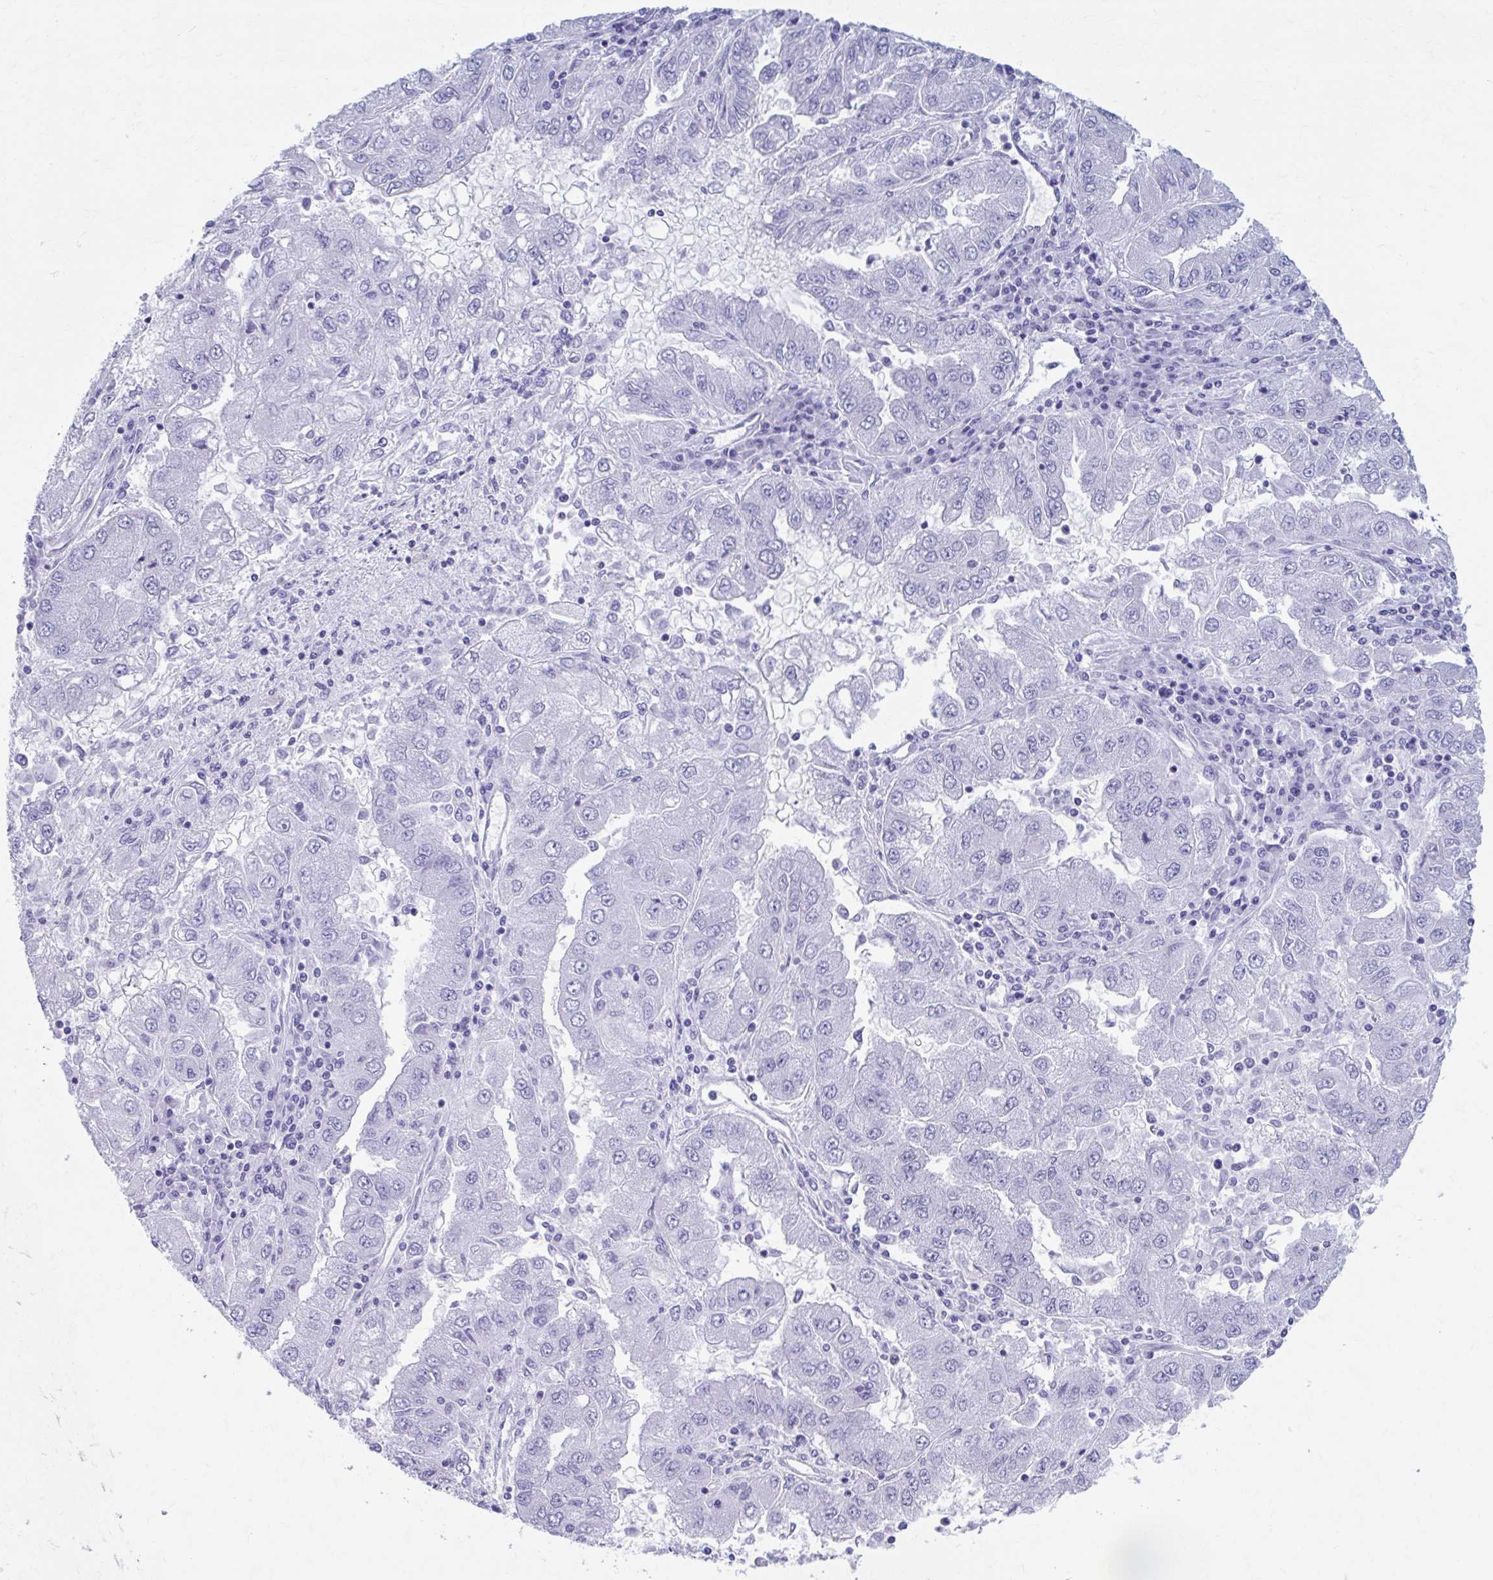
{"staining": {"intensity": "negative", "quantity": "none", "location": "none"}, "tissue": "lung cancer", "cell_type": "Tumor cells", "image_type": "cancer", "snomed": [{"axis": "morphology", "description": "Adenocarcinoma, NOS"}, {"axis": "morphology", "description": "Adenocarcinoma primary or metastatic"}, {"axis": "topography", "description": "Lung"}], "caption": "Human adenocarcinoma (lung) stained for a protein using immunohistochemistry demonstrates no staining in tumor cells.", "gene": "KCNE2", "patient": {"sex": "male", "age": 74}}